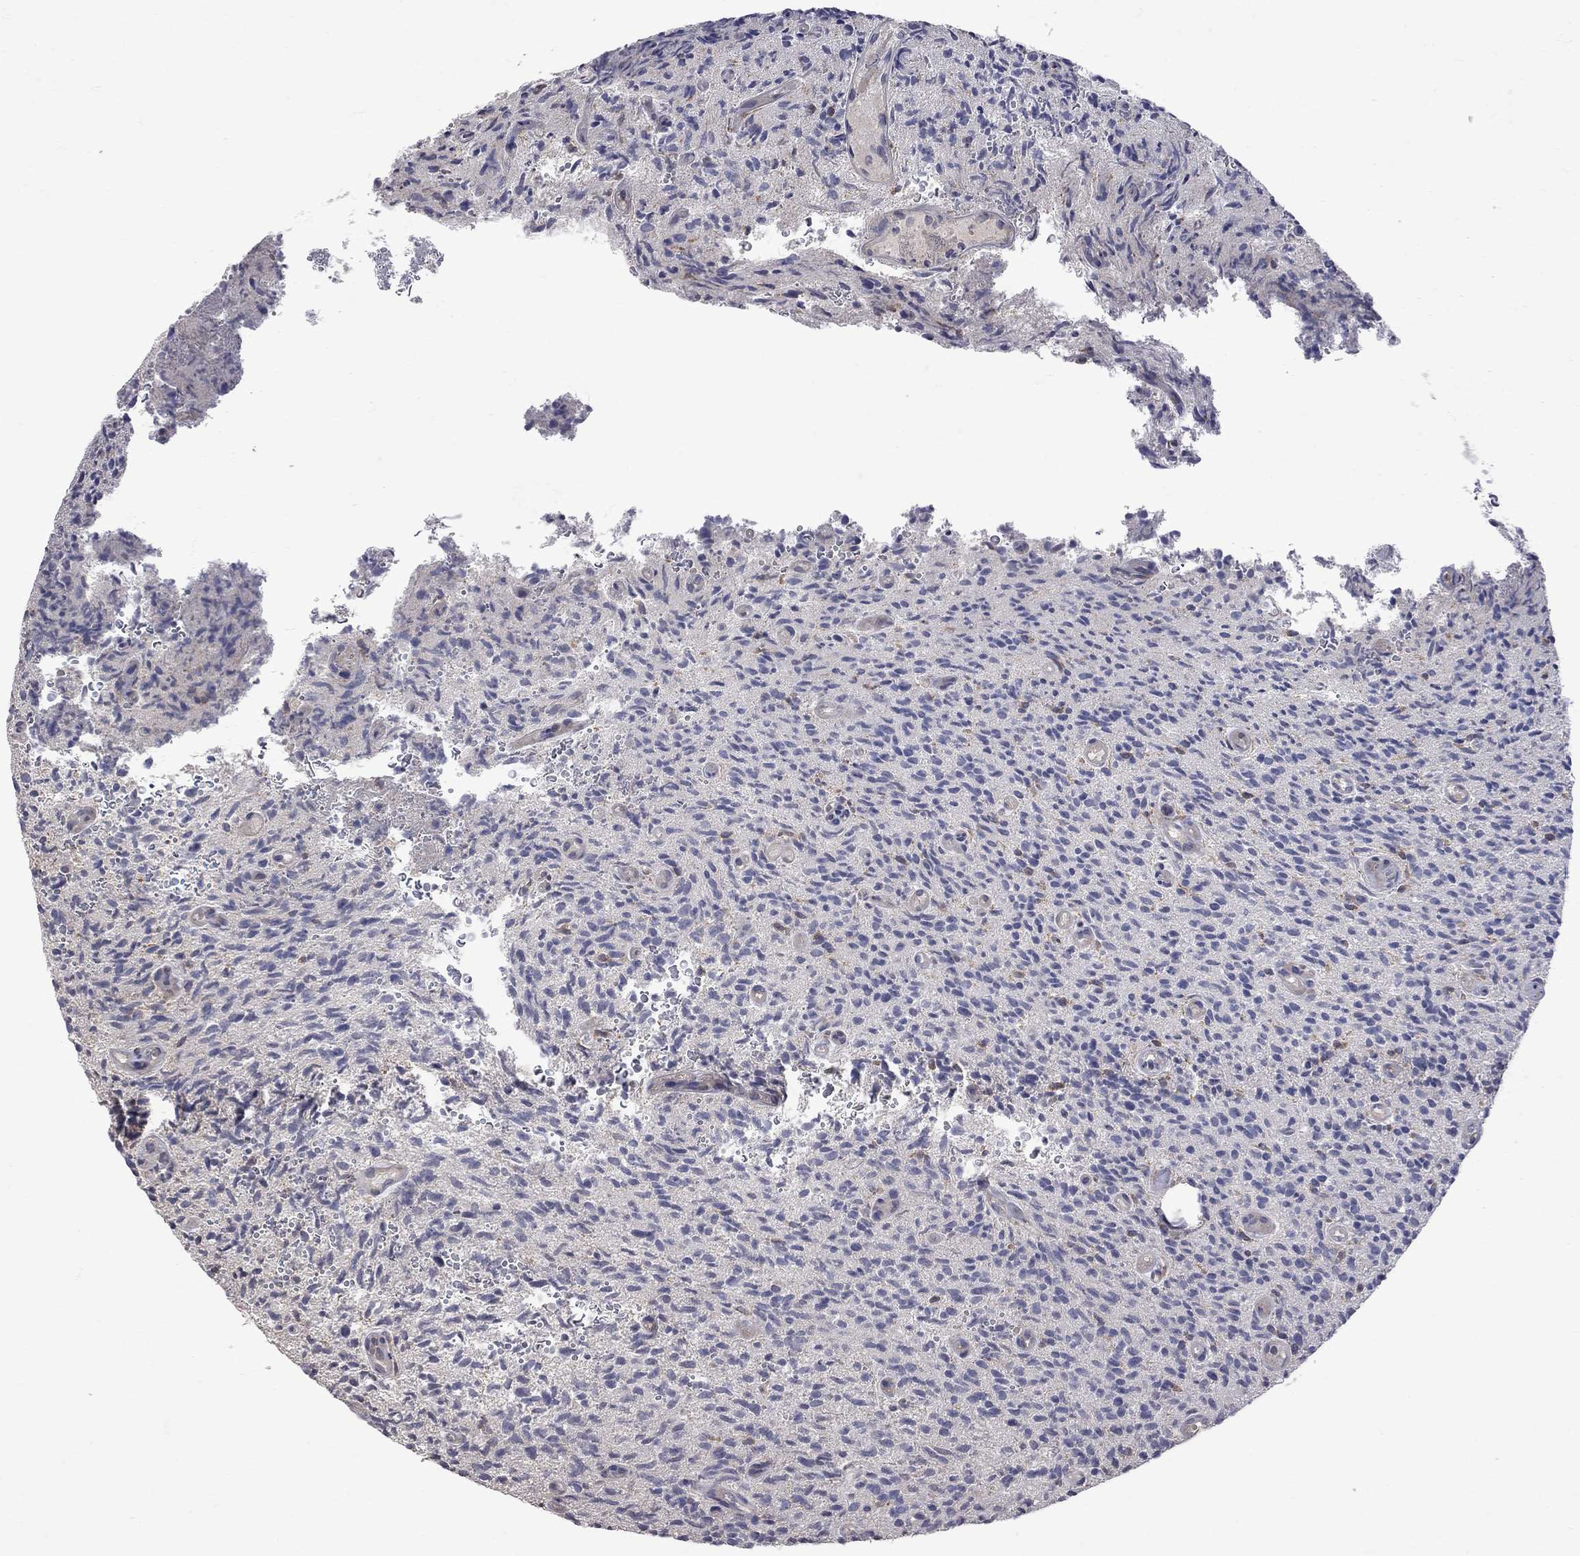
{"staining": {"intensity": "negative", "quantity": "none", "location": "none"}, "tissue": "glioma", "cell_type": "Tumor cells", "image_type": "cancer", "snomed": [{"axis": "morphology", "description": "Glioma, malignant, High grade"}, {"axis": "topography", "description": "Brain"}], "caption": "DAB immunohistochemical staining of human glioma shows no significant expression in tumor cells.", "gene": "ABI3", "patient": {"sex": "male", "age": 64}}